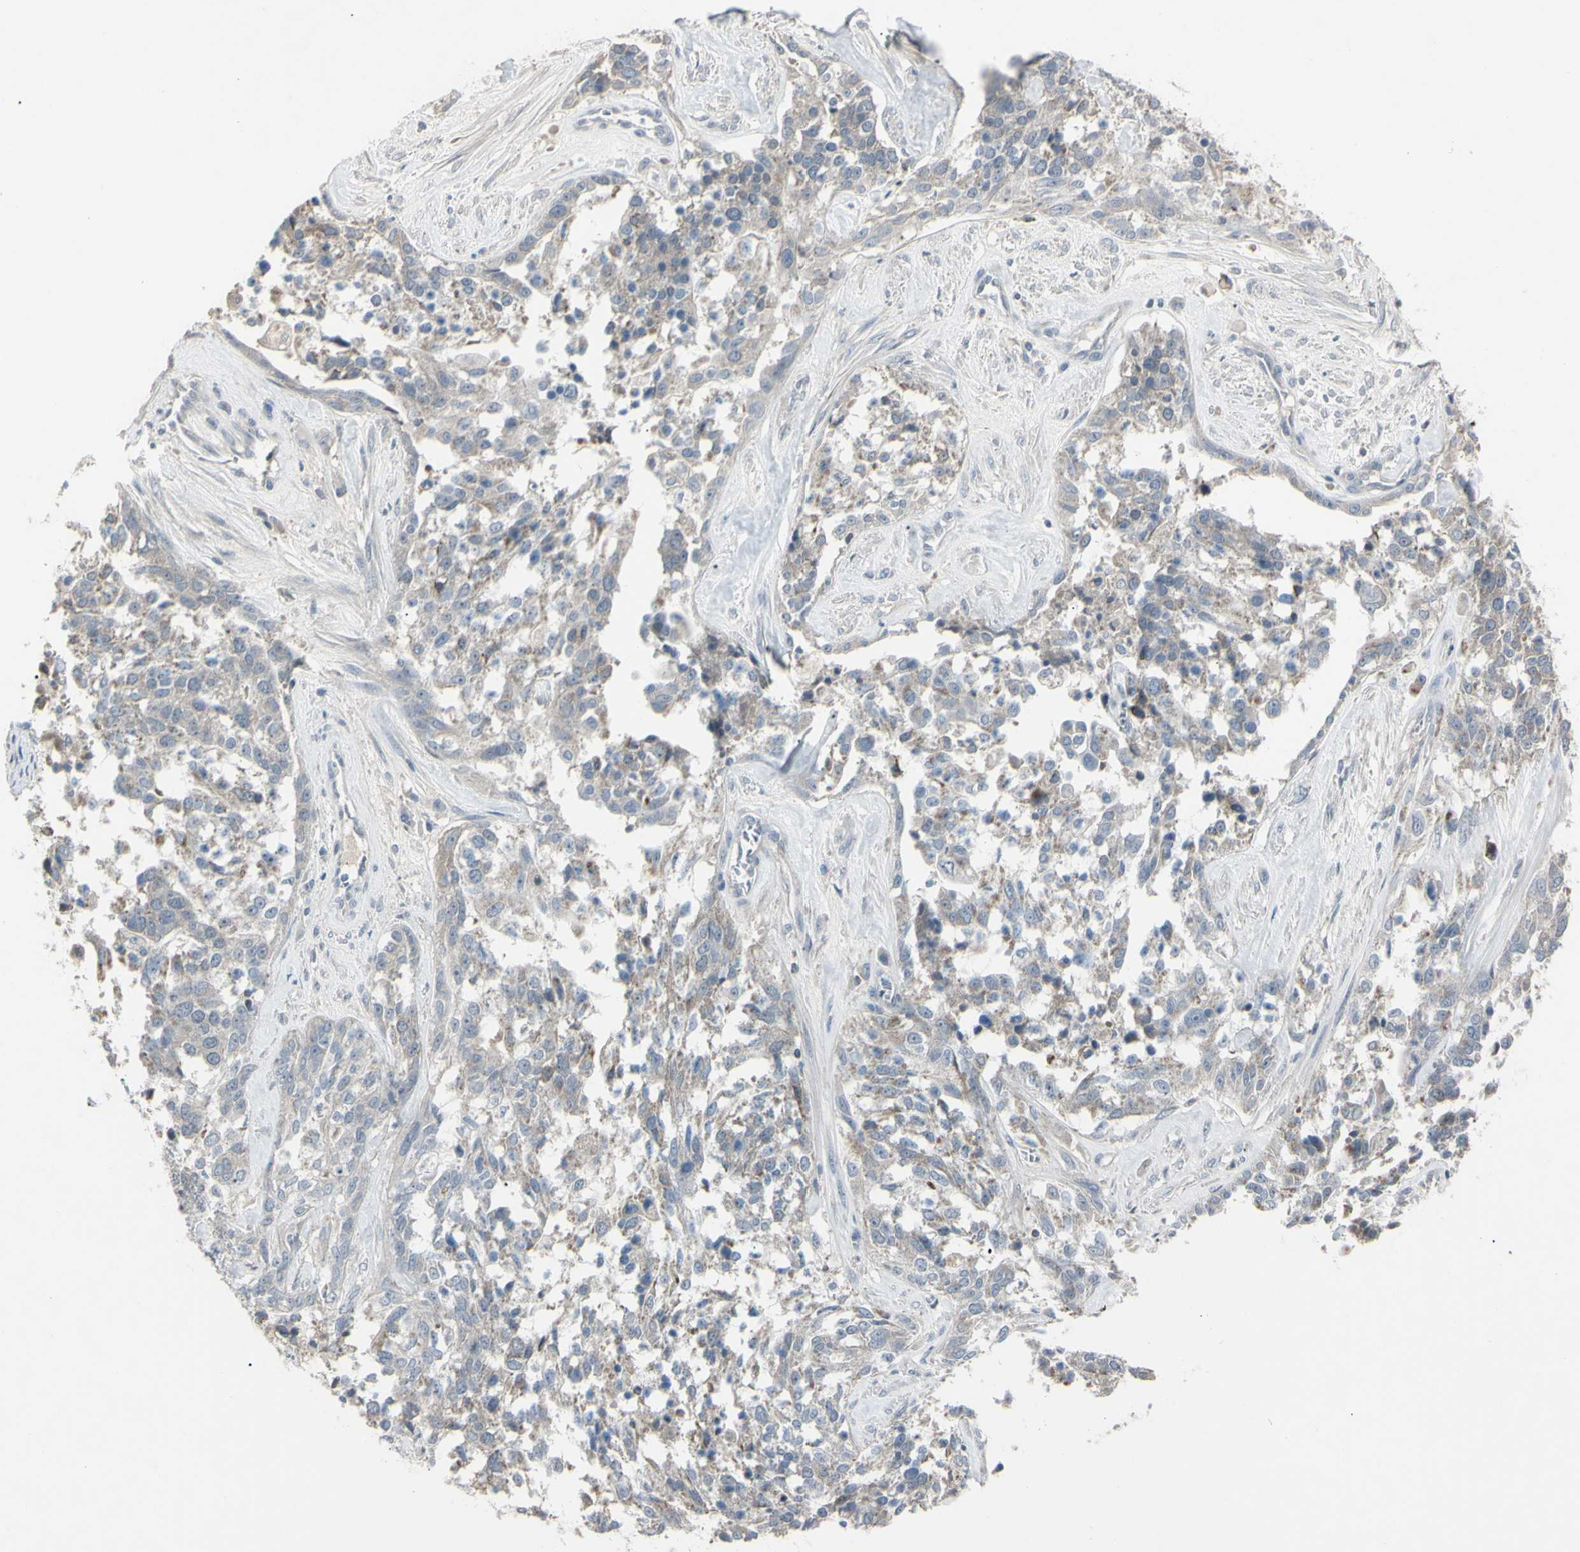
{"staining": {"intensity": "weak", "quantity": "25%-75%", "location": "cytoplasmic/membranous"}, "tissue": "ovarian cancer", "cell_type": "Tumor cells", "image_type": "cancer", "snomed": [{"axis": "morphology", "description": "Cystadenocarcinoma, serous, NOS"}, {"axis": "topography", "description": "Ovary"}], "caption": "Serous cystadenocarcinoma (ovarian) stained for a protein reveals weak cytoplasmic/membranous positivity in tumor cells.", "gene": "PIAS4", "patient": {"sex": "female", "age": 44}}